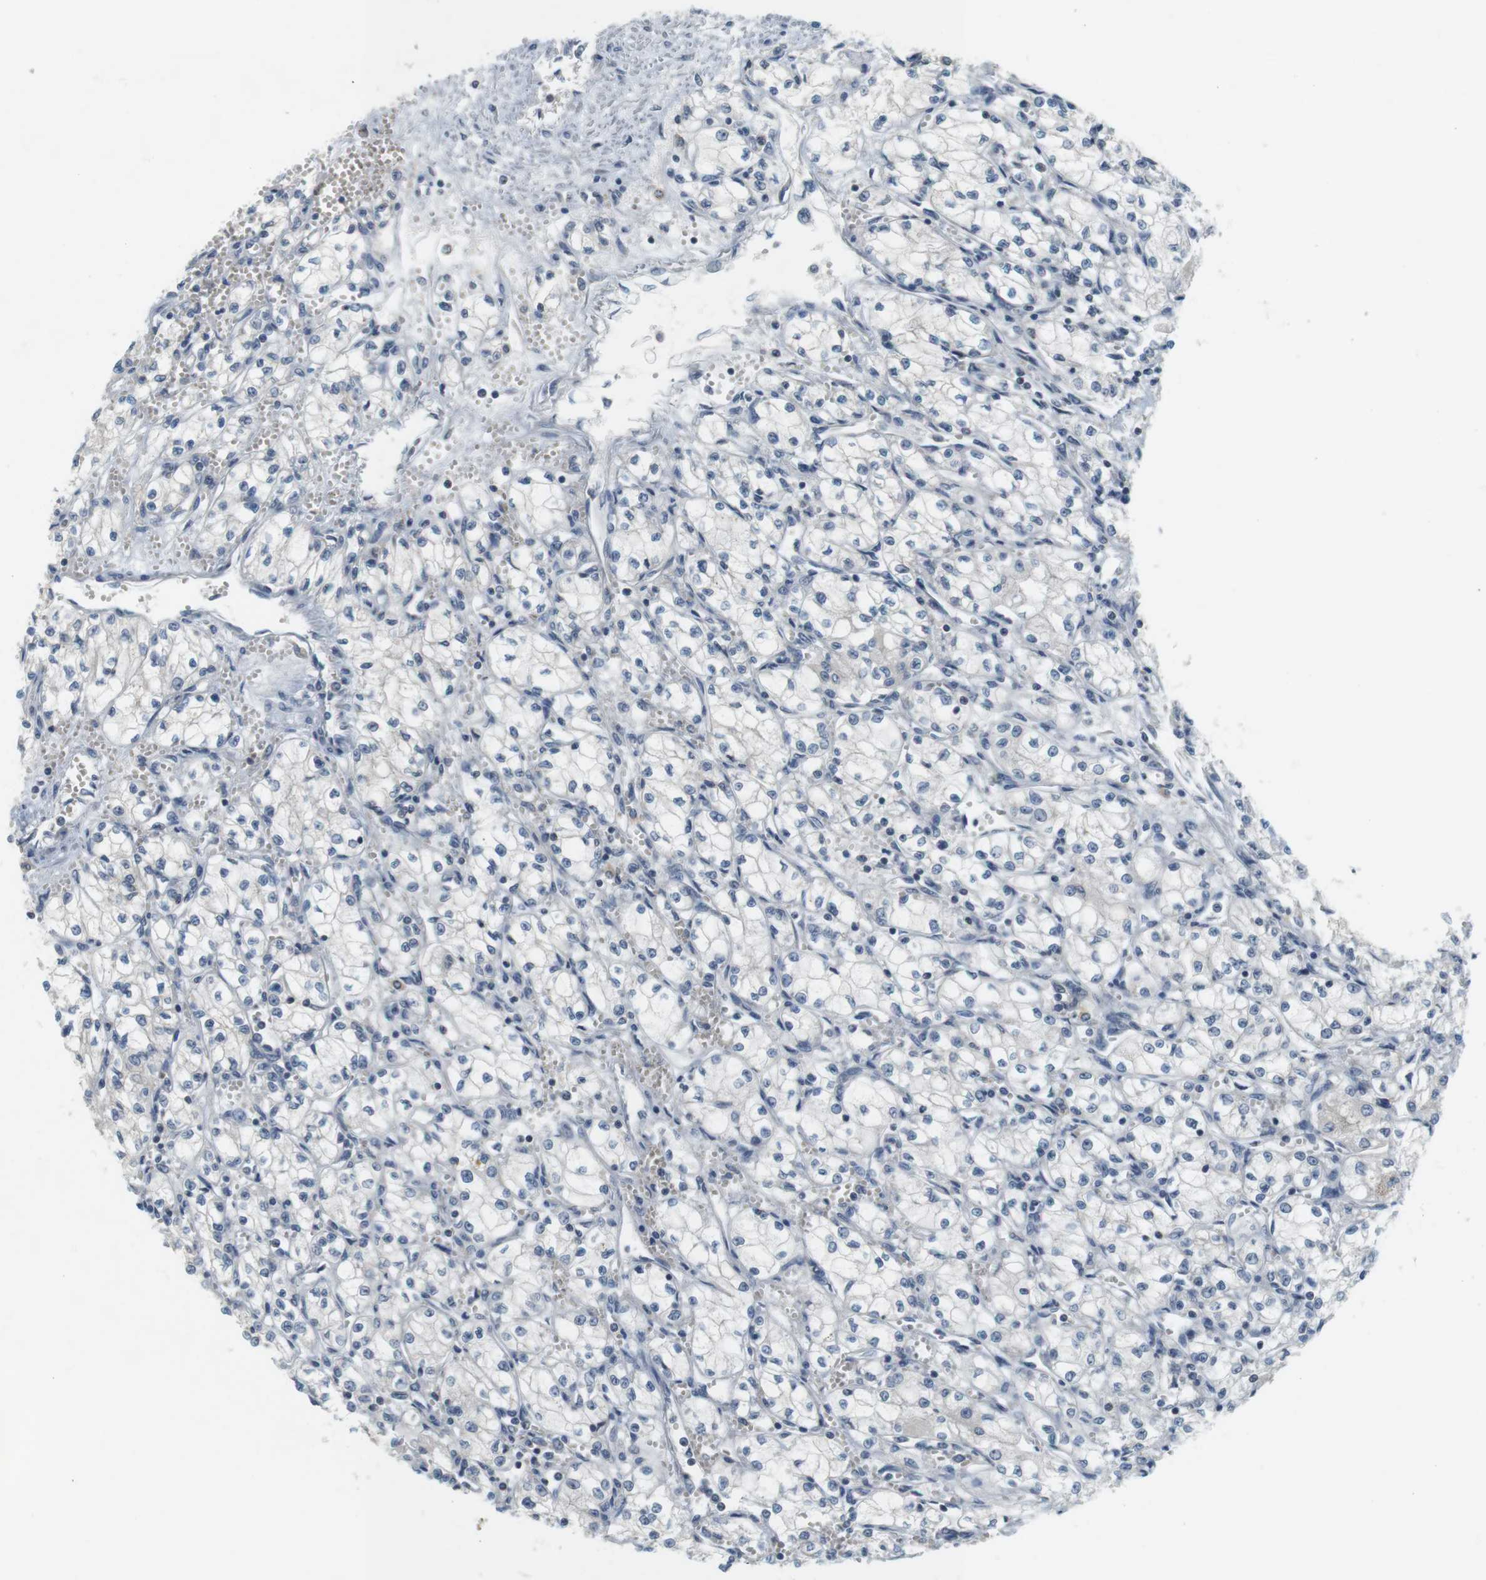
{"staining": {"intensity": "negative", "quantity": "none", "location": "none"}, "tissue": "renal cancer", "cell_type": "Tumor cells", "image_type": "cancer", "snomed": [{"axis": "morphology", "description": "Normal tissue, NOS"}, {"axis": "morphology", "description": "Adenocarcinoma, NOS"}, {"axis": "topography", "description": "Kidney"}], "caption": "DAB immunohistochemical staining of human renal cancer (adenocarcinoma) shows no significant staining in tumor cells. Nuclei are stained in blue.", "gene": "WNT7A", "patient": {"sex": "male", "age": 59}}